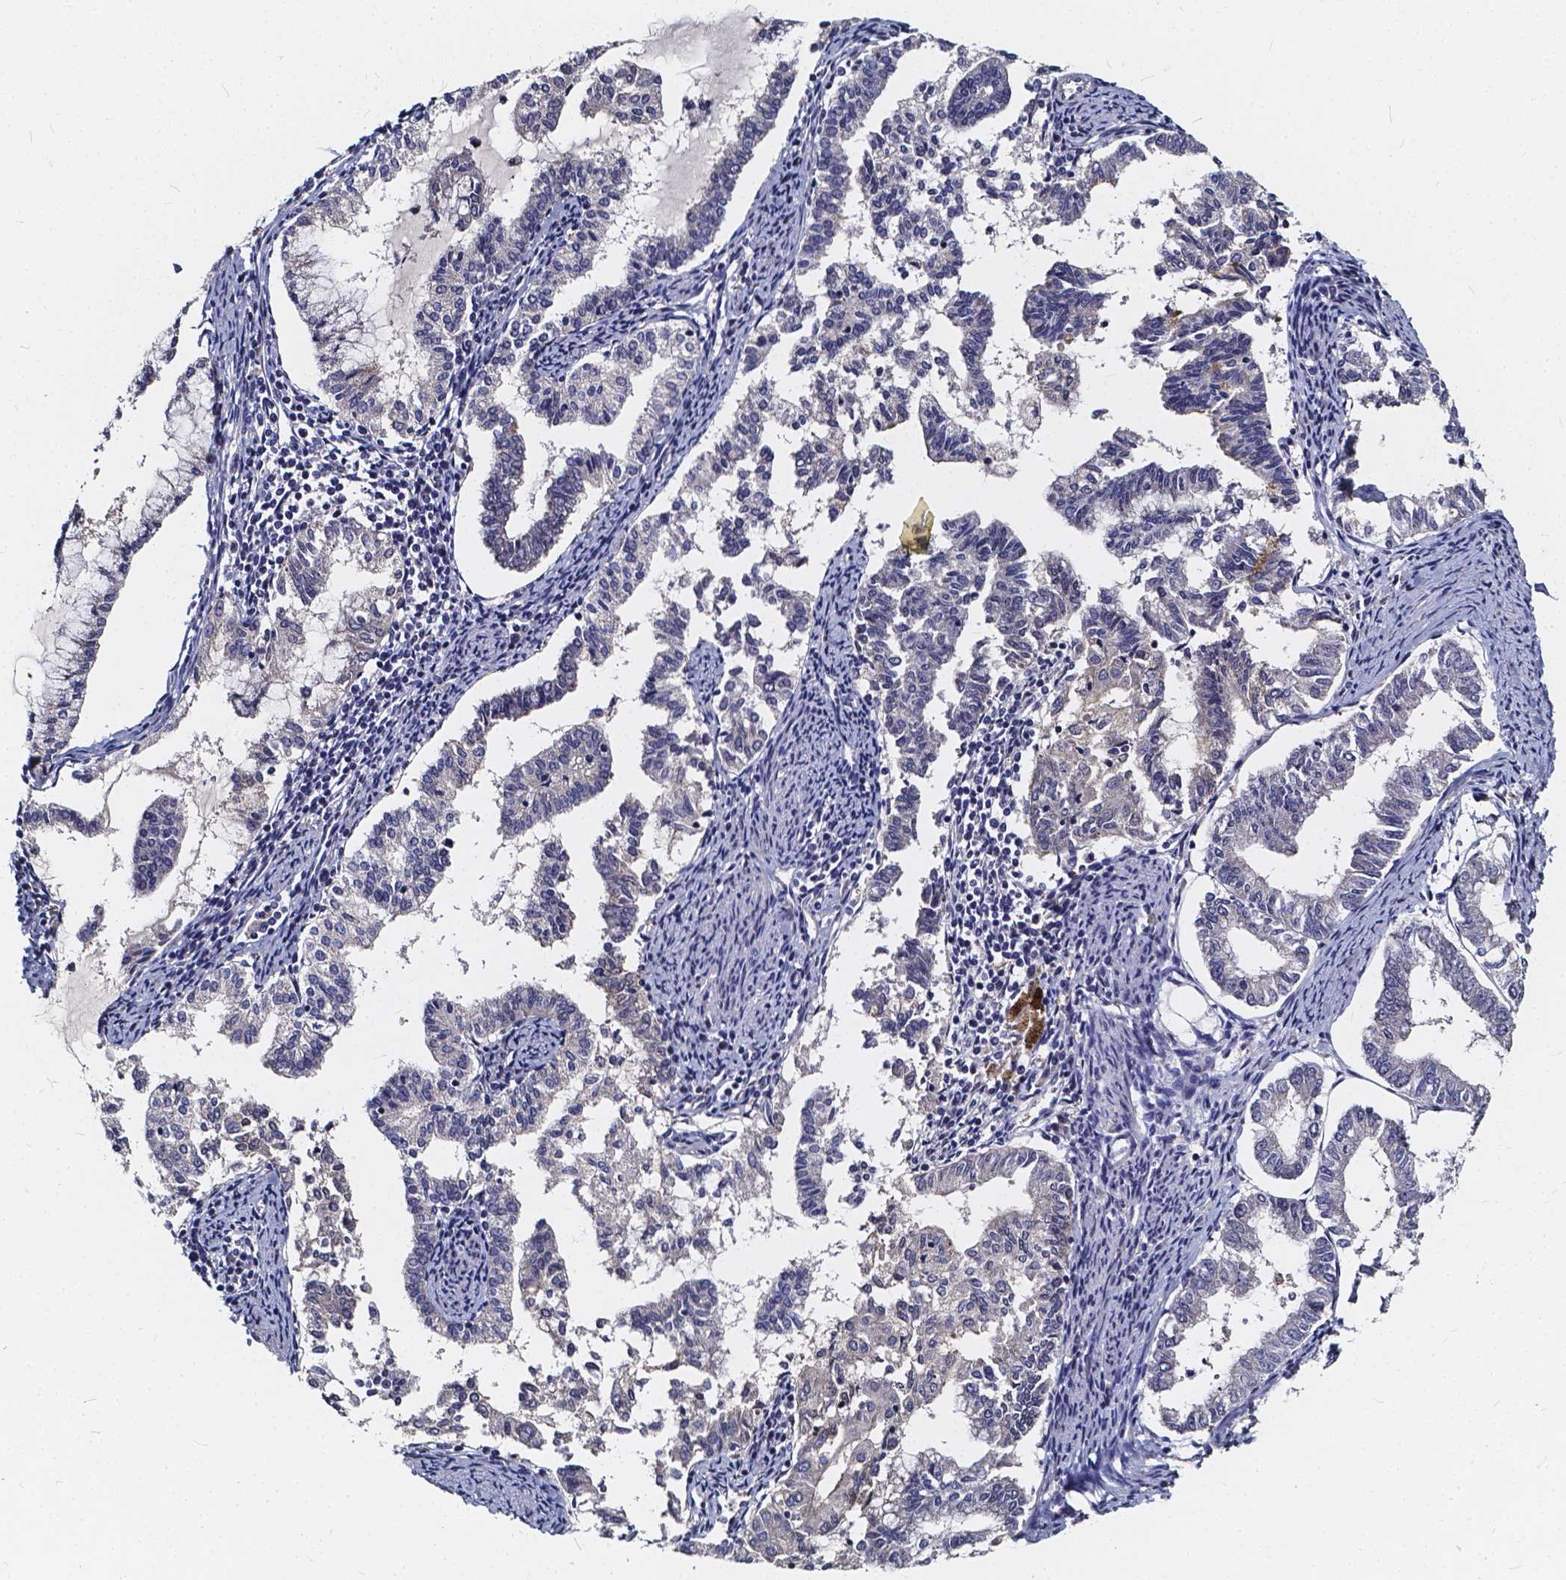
{"staining": {"intensity": "negative", "quantity": "none", "location": "none"}, "tissue": "endometrial cancer", "cell_type": "Tumor cells", "image_type": "cancer", "snomed": [{"axis": "morphology", "description": "Adenocarcinoma, NOS"}, {"axis": "topography", "description": "Endometrium"}], "caption": "Tumor cells show no significant protein staining in adenocarcinoma (endometrial). (DAB immunohistochemistry (IHC) with hematoxylin counter stain).", "gene": "SOWAHA", "patient": {"sex": "female", "age": 79}}